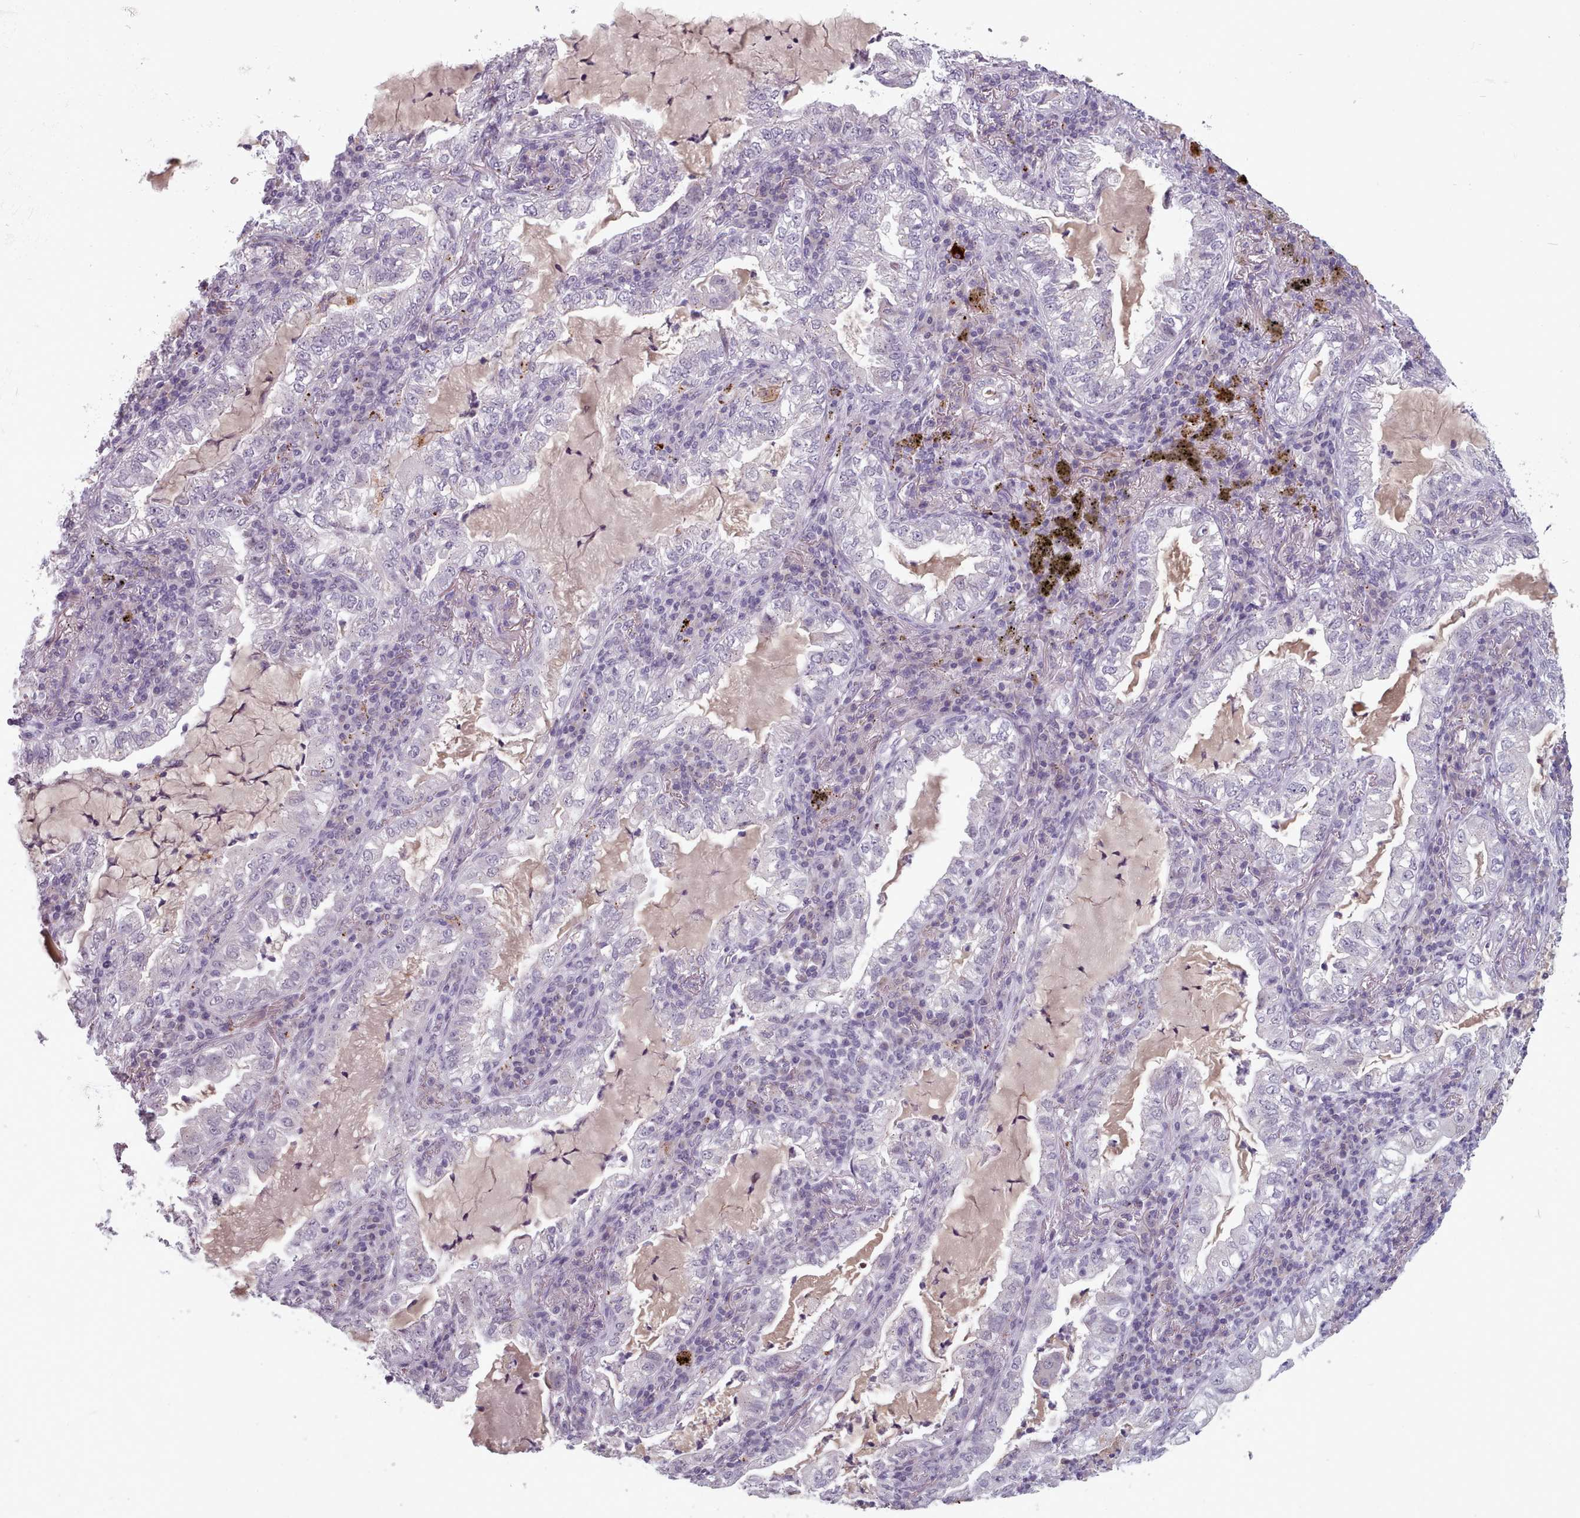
{"staining": {"intensity": "negative", "quantity": "none", "location": "none"}, "tissue": "lung cancer", "cell_type": "Tumor cells", "image_type": "cancer", "snomed": [{"axis": "morphology", "description": "Adenocarcinoma, NOS"}, {"axis": "topography", "description": "Lung"}], "caption": "IHC micrograph of neoplastic tissue: lung adenocarcinoma stained with DAB (3,3'-diaminobenzidine) demonstrates no significant protein positivity in tumor cells.", "gene": "PBX4", "patient": {"sex": "female", "age": 73}}